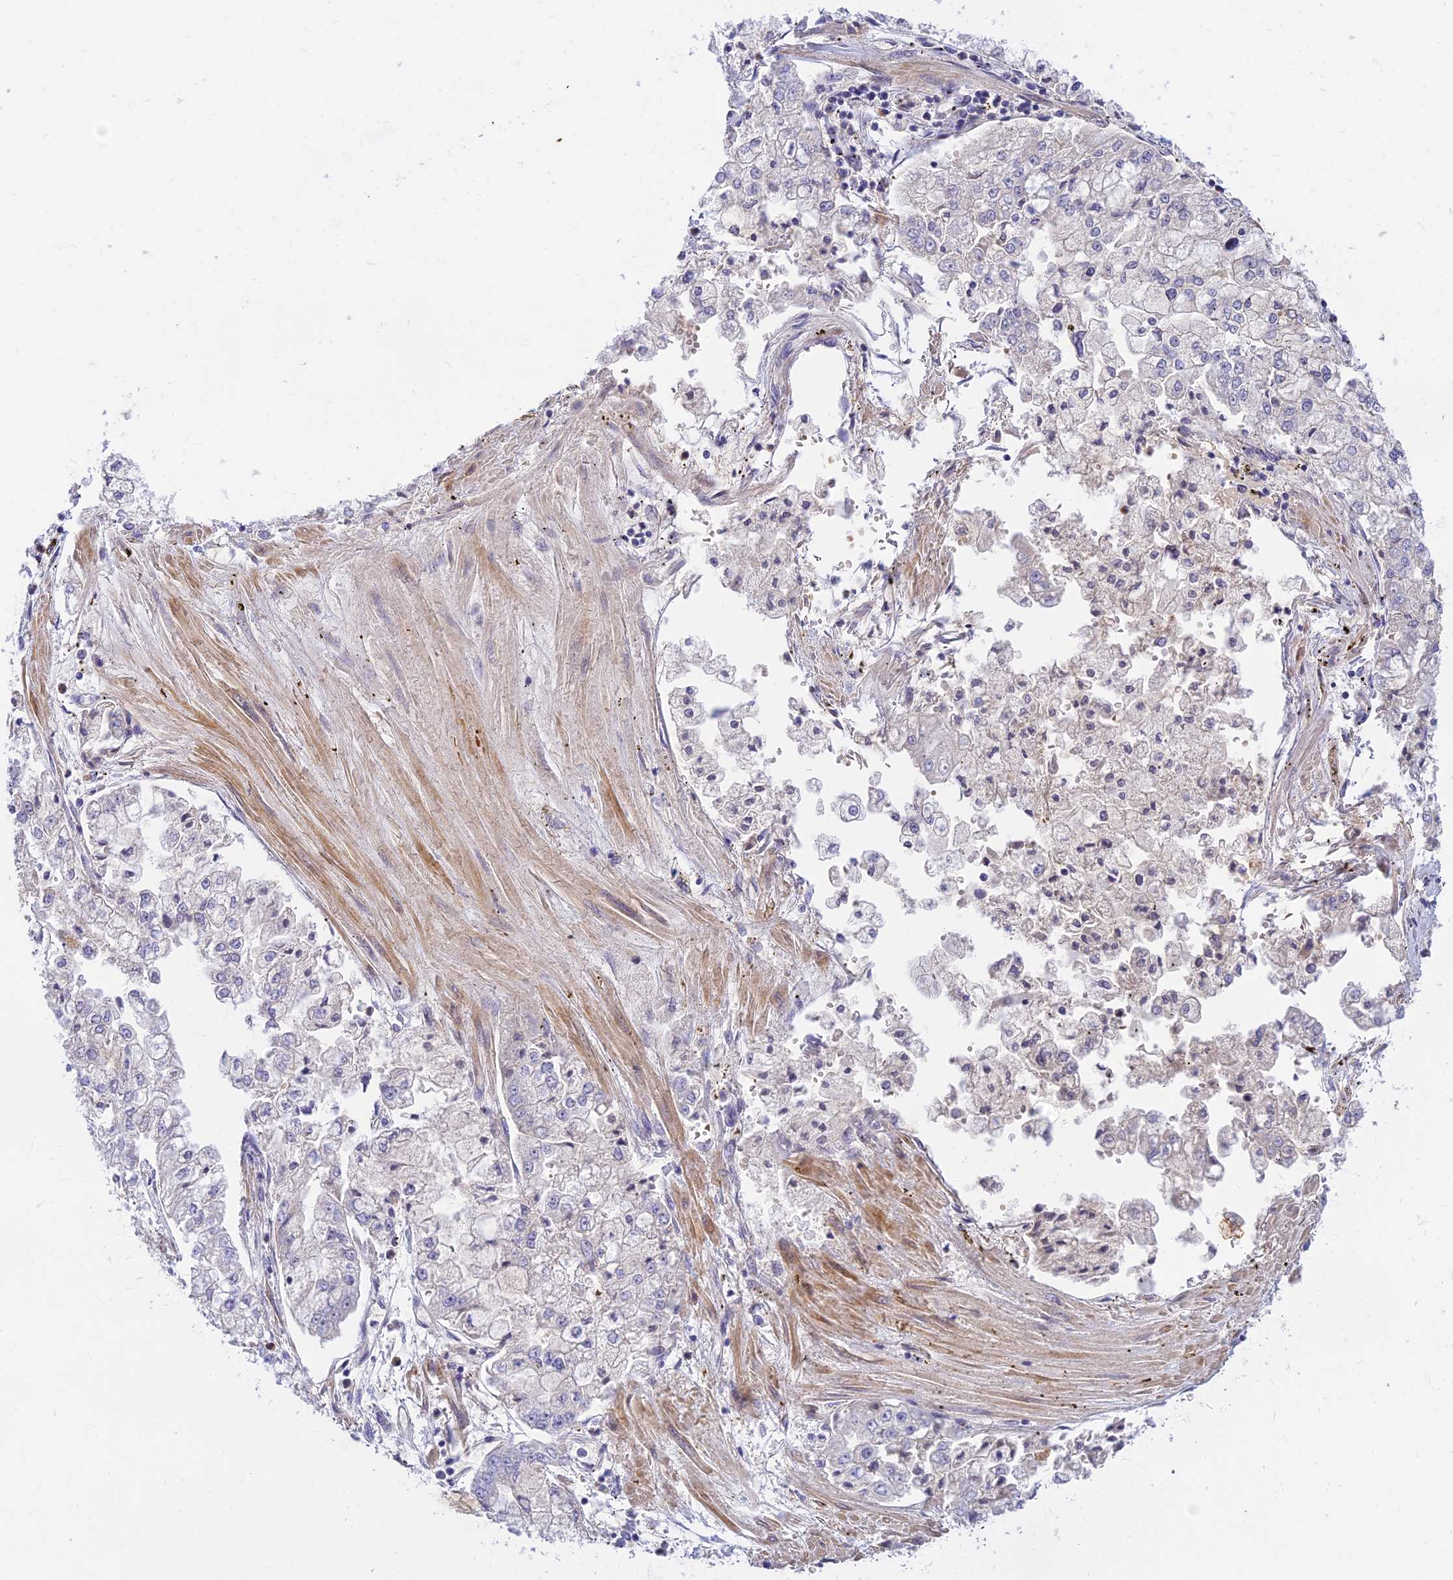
{"staining": {"intensity": "negative", "quantity": "none", "location": "none"}, "tissue": "stomach cancer", "cell_type": "Tumor cells", "image_type": "cancer", "snomed": [{"axis": "morphology", "description": "Adenocarcinoma, NOS"}, {"axis": "topography", "description": "Stomach"}], "caption": "Immunohistochemistry histopathology image of stomach adenocarcinoma stained for a protein (brown), which shows no positivity in tumor cells. (Immunohistochemistry (ihc), brightfield microscopy, high magnification).", "gene": "ANKS4B", "patient": {"sex": "male", "age": 76}}